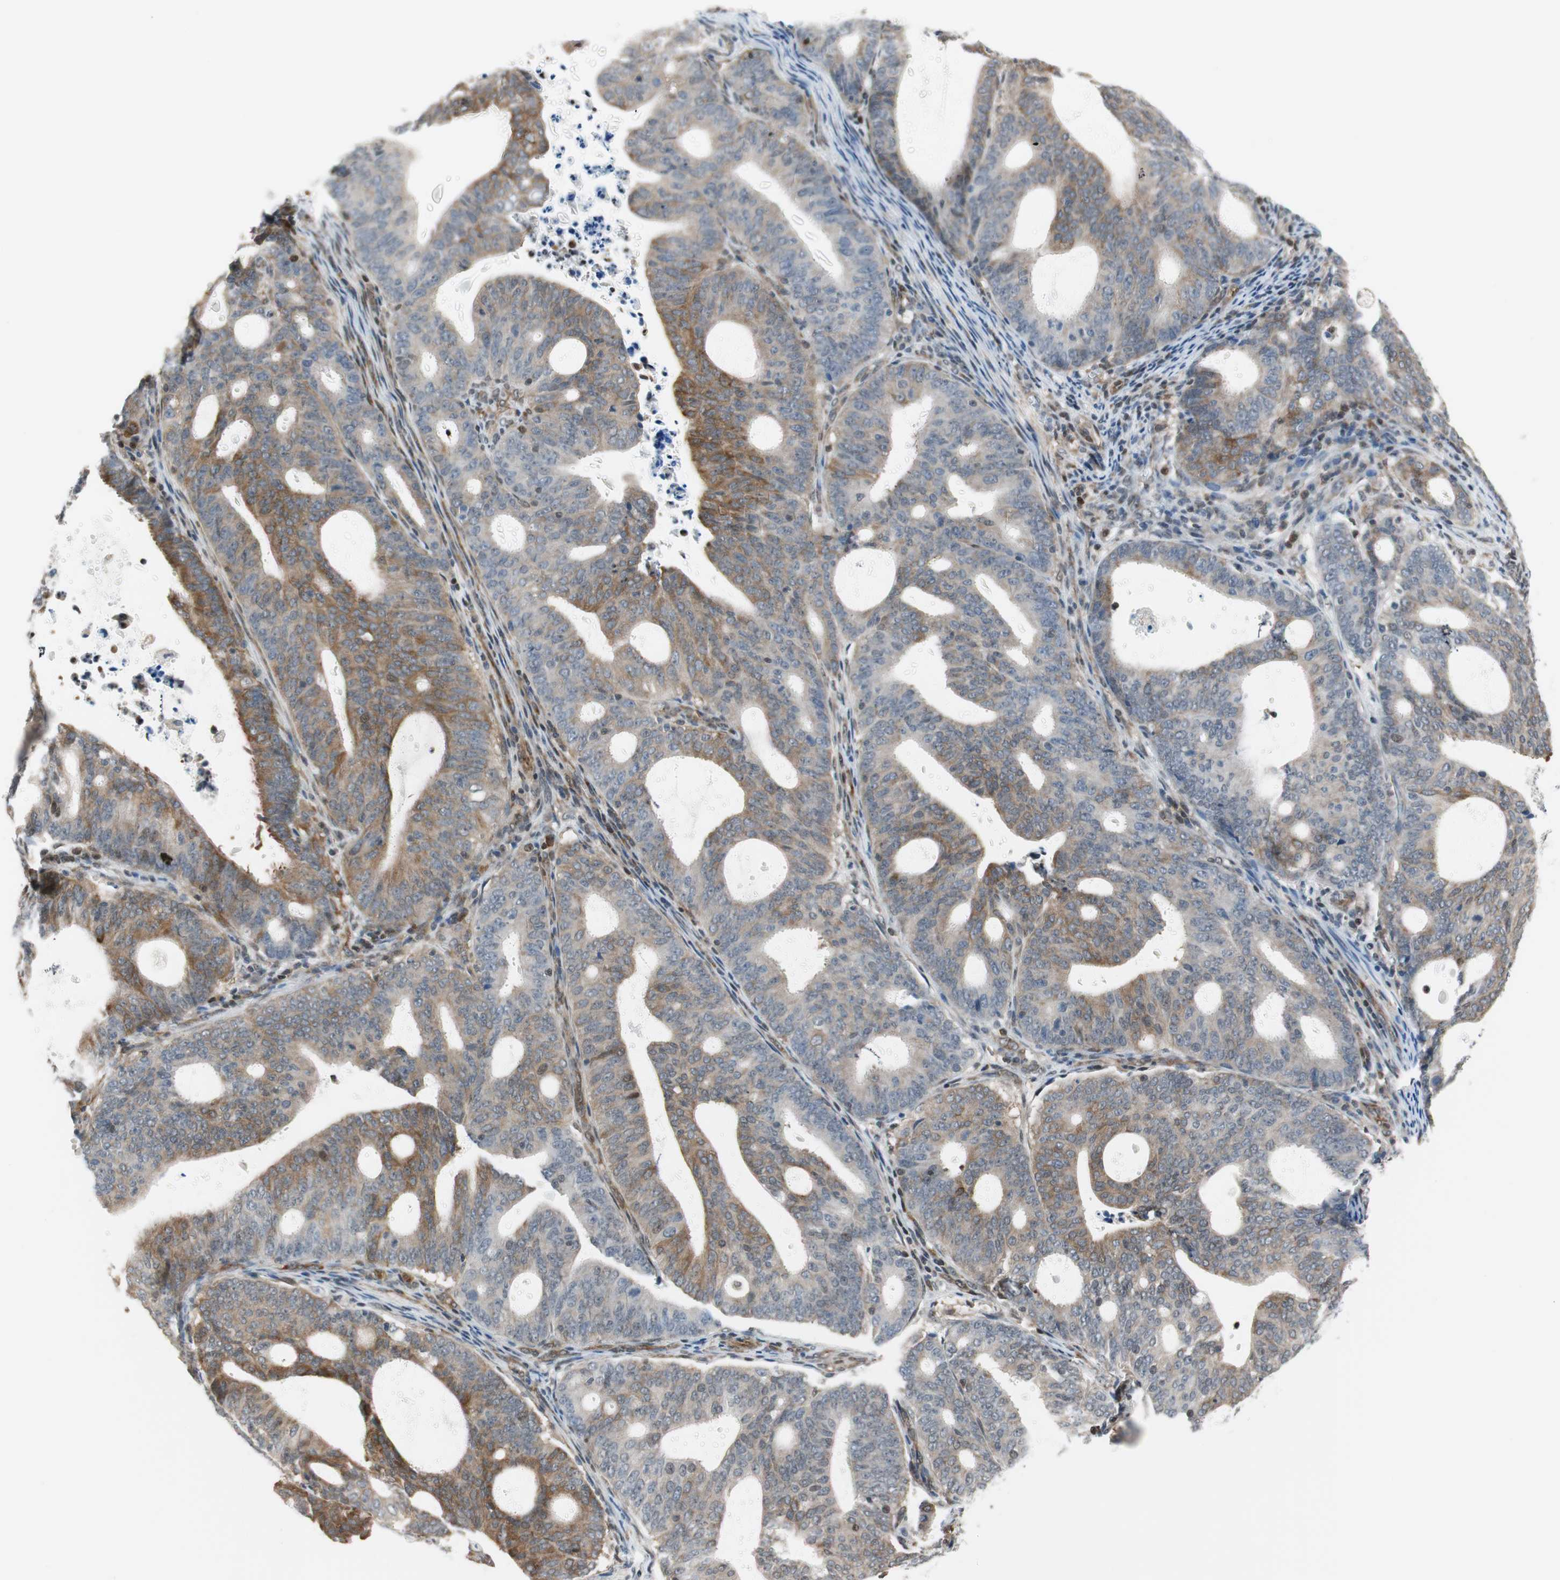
{"staining": {"intensity": "moderate", "quantity": "25%-75%", "location": "cytoplasmic/membranous"}, "tissue": "endometrial cancer", "cell_type": "Tumor cells", "image_type": "cancer", "snomed": [{"axis": "morphology", "description": "Adenocarcinoma, NOS"}, {"axis": "topography", "description": "Uterus"}], "caption": "Human endometrial adenocarcinoma stained for a protein (brown) shows moderate cytoplasmic/membranous positive expression in about 25%-75% of tumor cells.", "gene": "ZNF512B", "patient": {"sex": "female", "age": 83}}